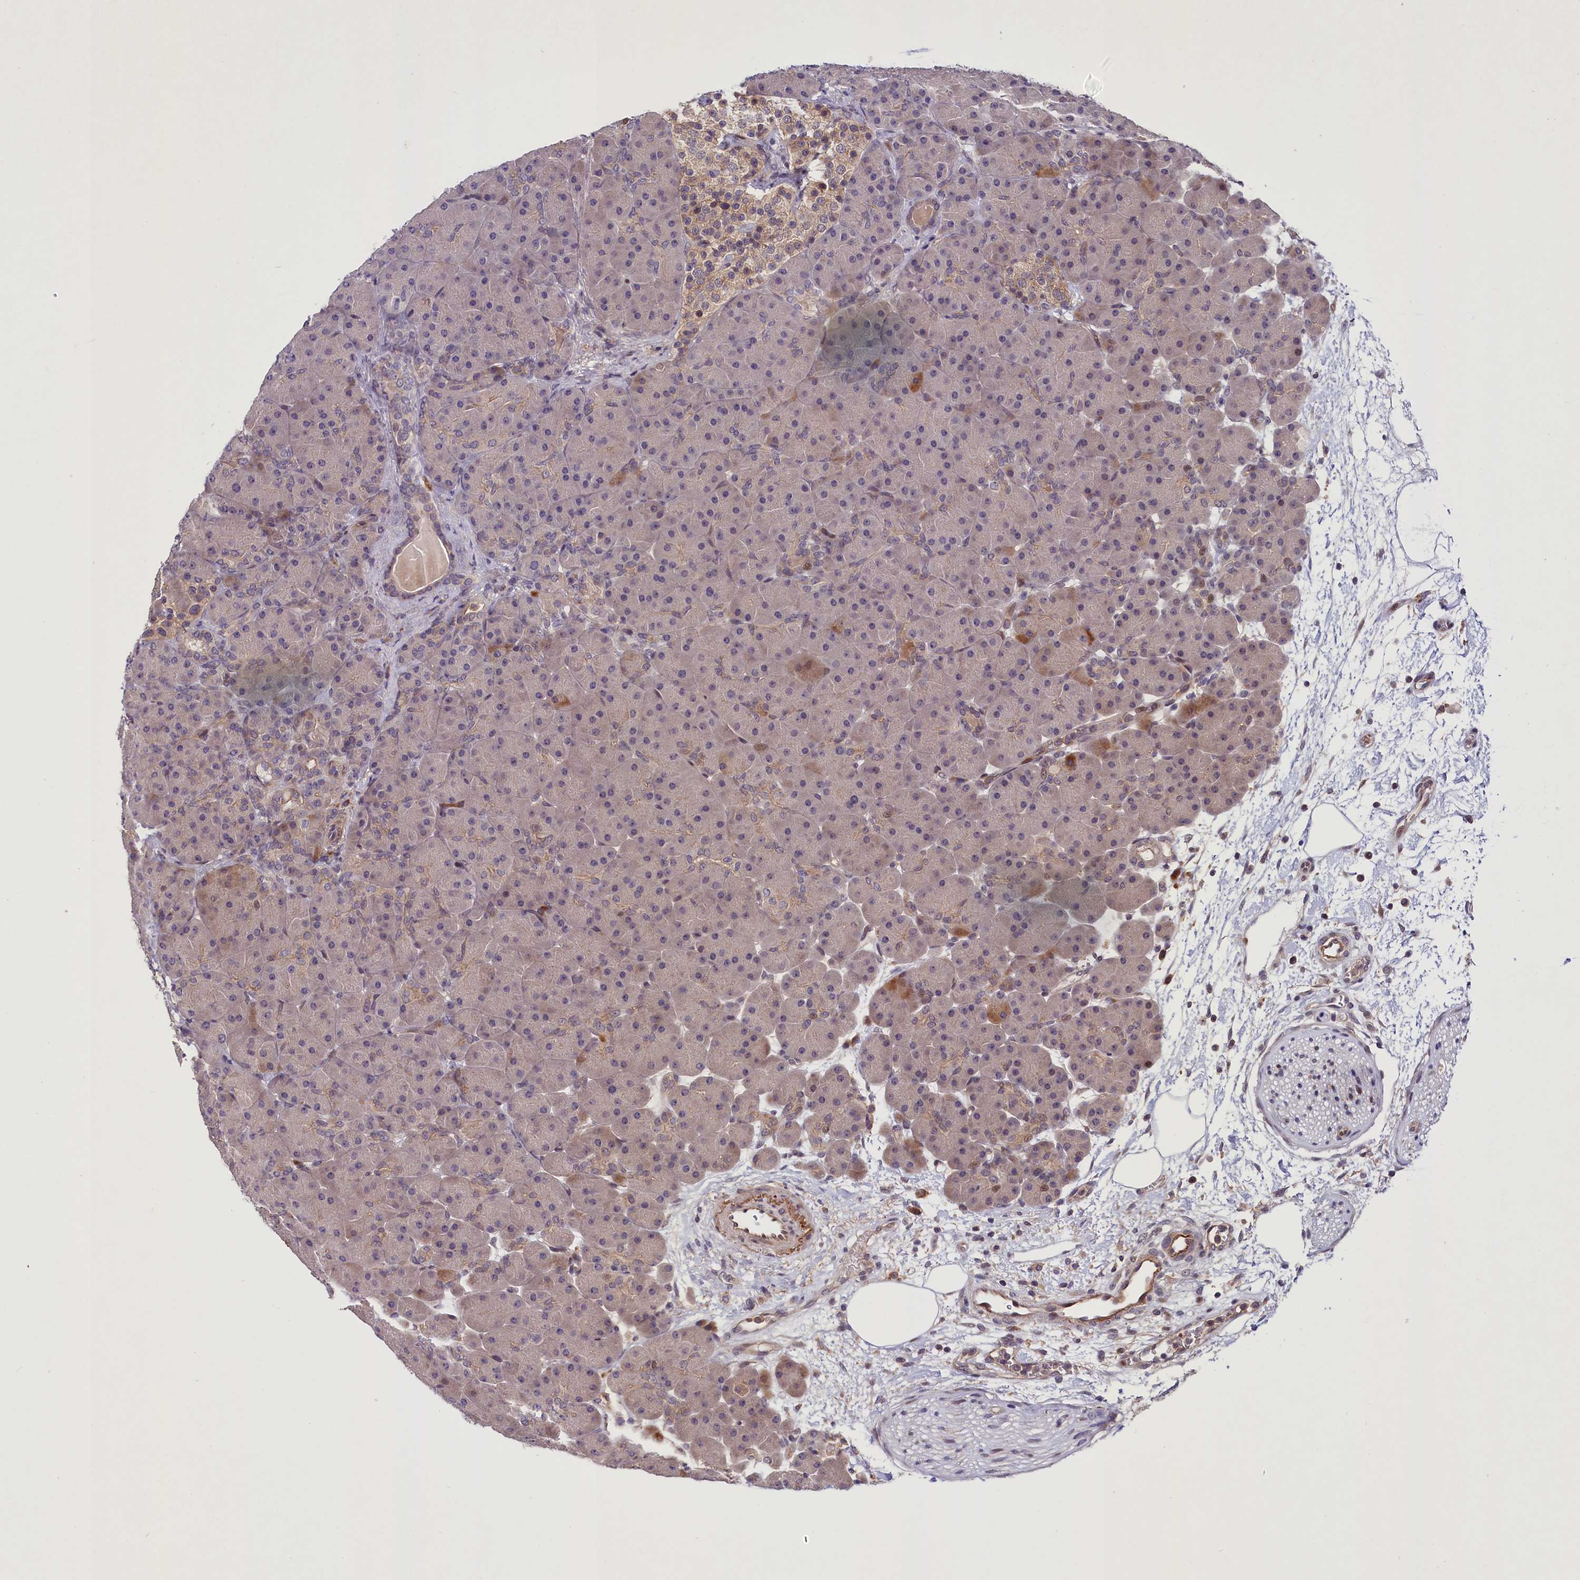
{"staining": {"intensity": "weak", "quantity": "25%-75%", "location": "cytoplasmic/membranous"}, "tissue": "pancreas", "cell_type": "Exocrine glandular cells", "image_type": "normal", "snomed": [{"axis": "morphology", "description": "Normal tissue, NOS"}, {"axis": "topography", "description": "Pancreas"}], "caption": "DAB immunohistochemical staining of unremarkable pancreas reveals weak cytoplasmic/membranous protein expression in approximately 25%-75% of exocrine glandular cells.", "gene": "CACNA1H", "patient": {"sex": "male", "age": 66}}